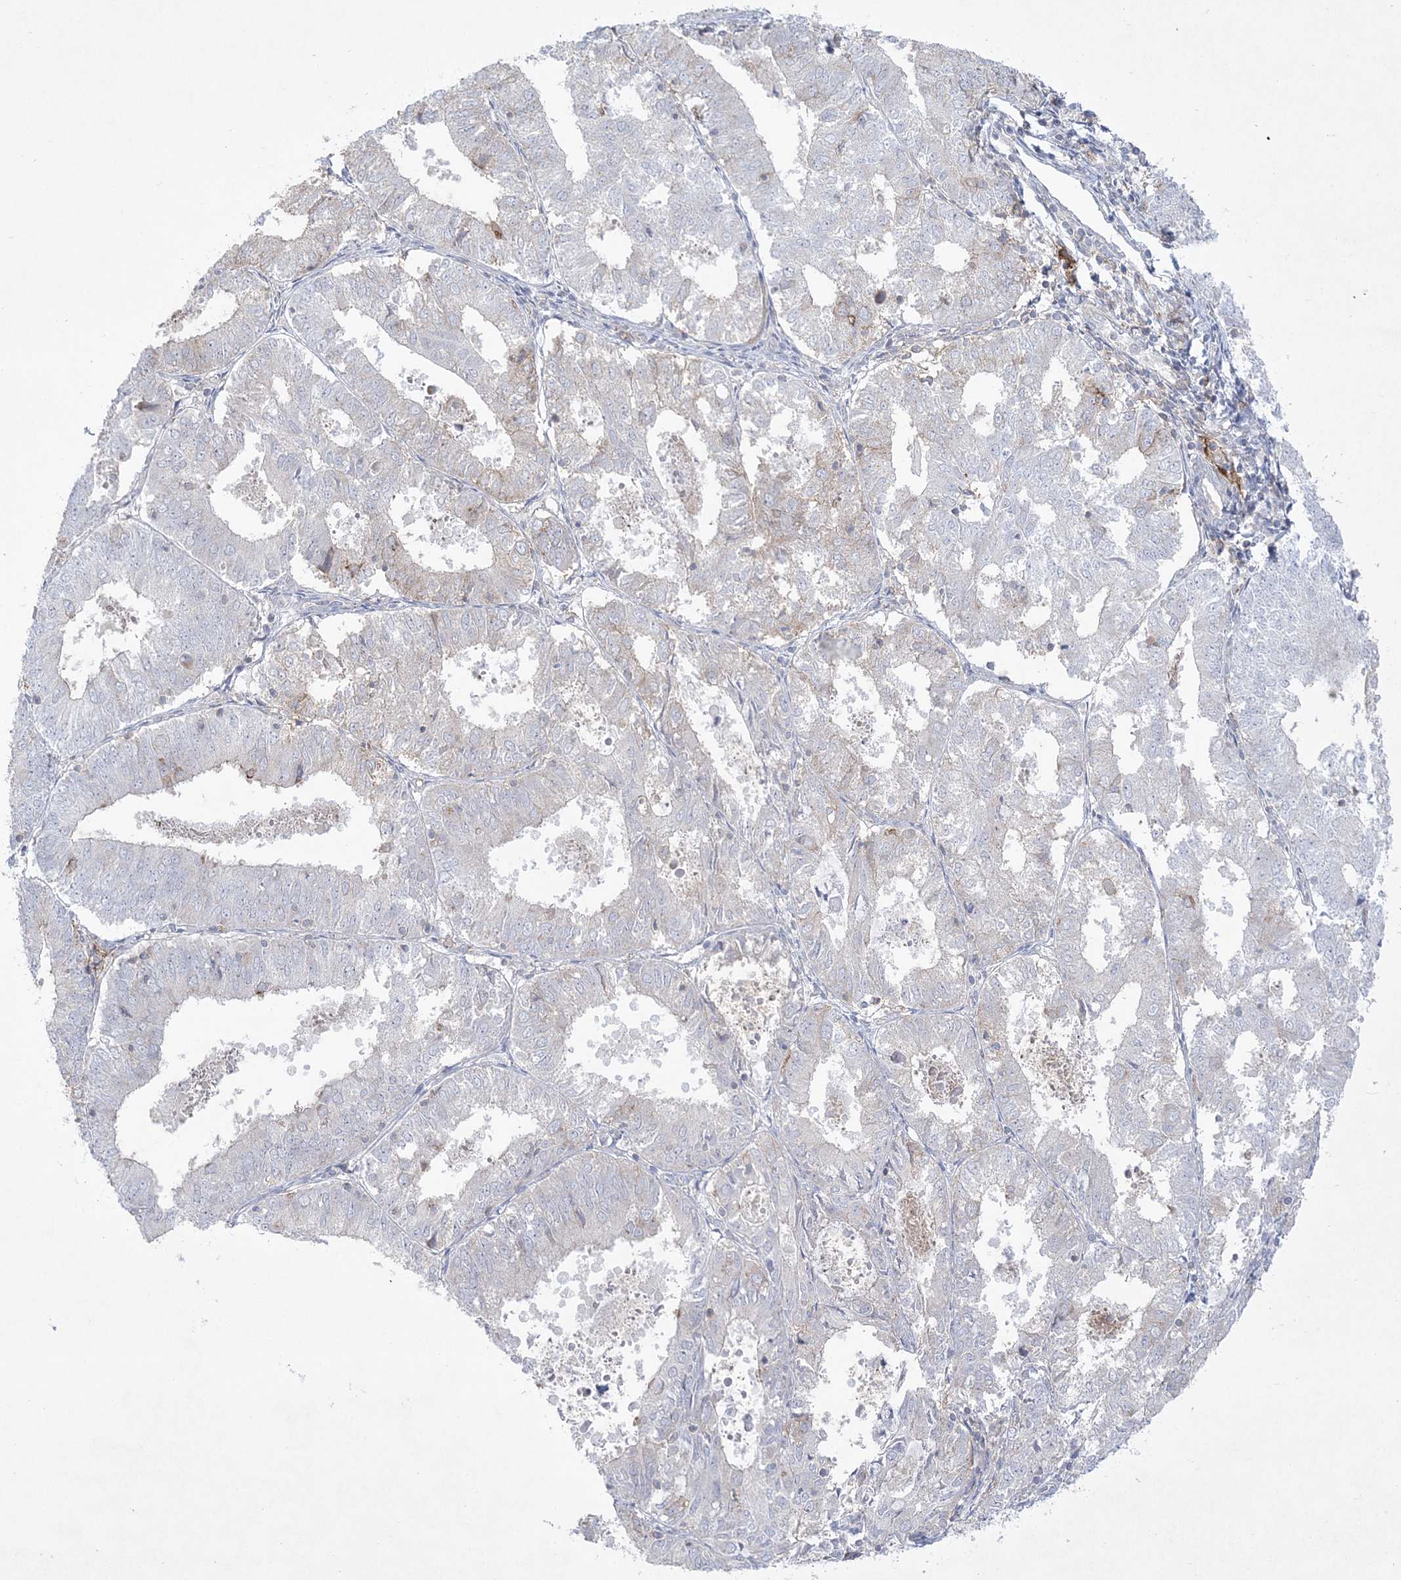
{"staining": {"intensity": "negative", "quantity": "none", "location": "none"}, "tissue": "endometrial cancer", "cell_type": "Tumor cells", "image_type": "cancer", "snomed": [{"axis": "morphology", "description": "Adenocarcinoma, NOS"}, {"axis": "topography", "description": "Endometrium"}], "caption": "IHC image of neoplastic tissue: adenocarcinoma (endometrial) stained with DAB shows no significant protein staining in tumor cells.", "gene": "ADAMTS12", "patient": {"sex": "female", "age": 57}}